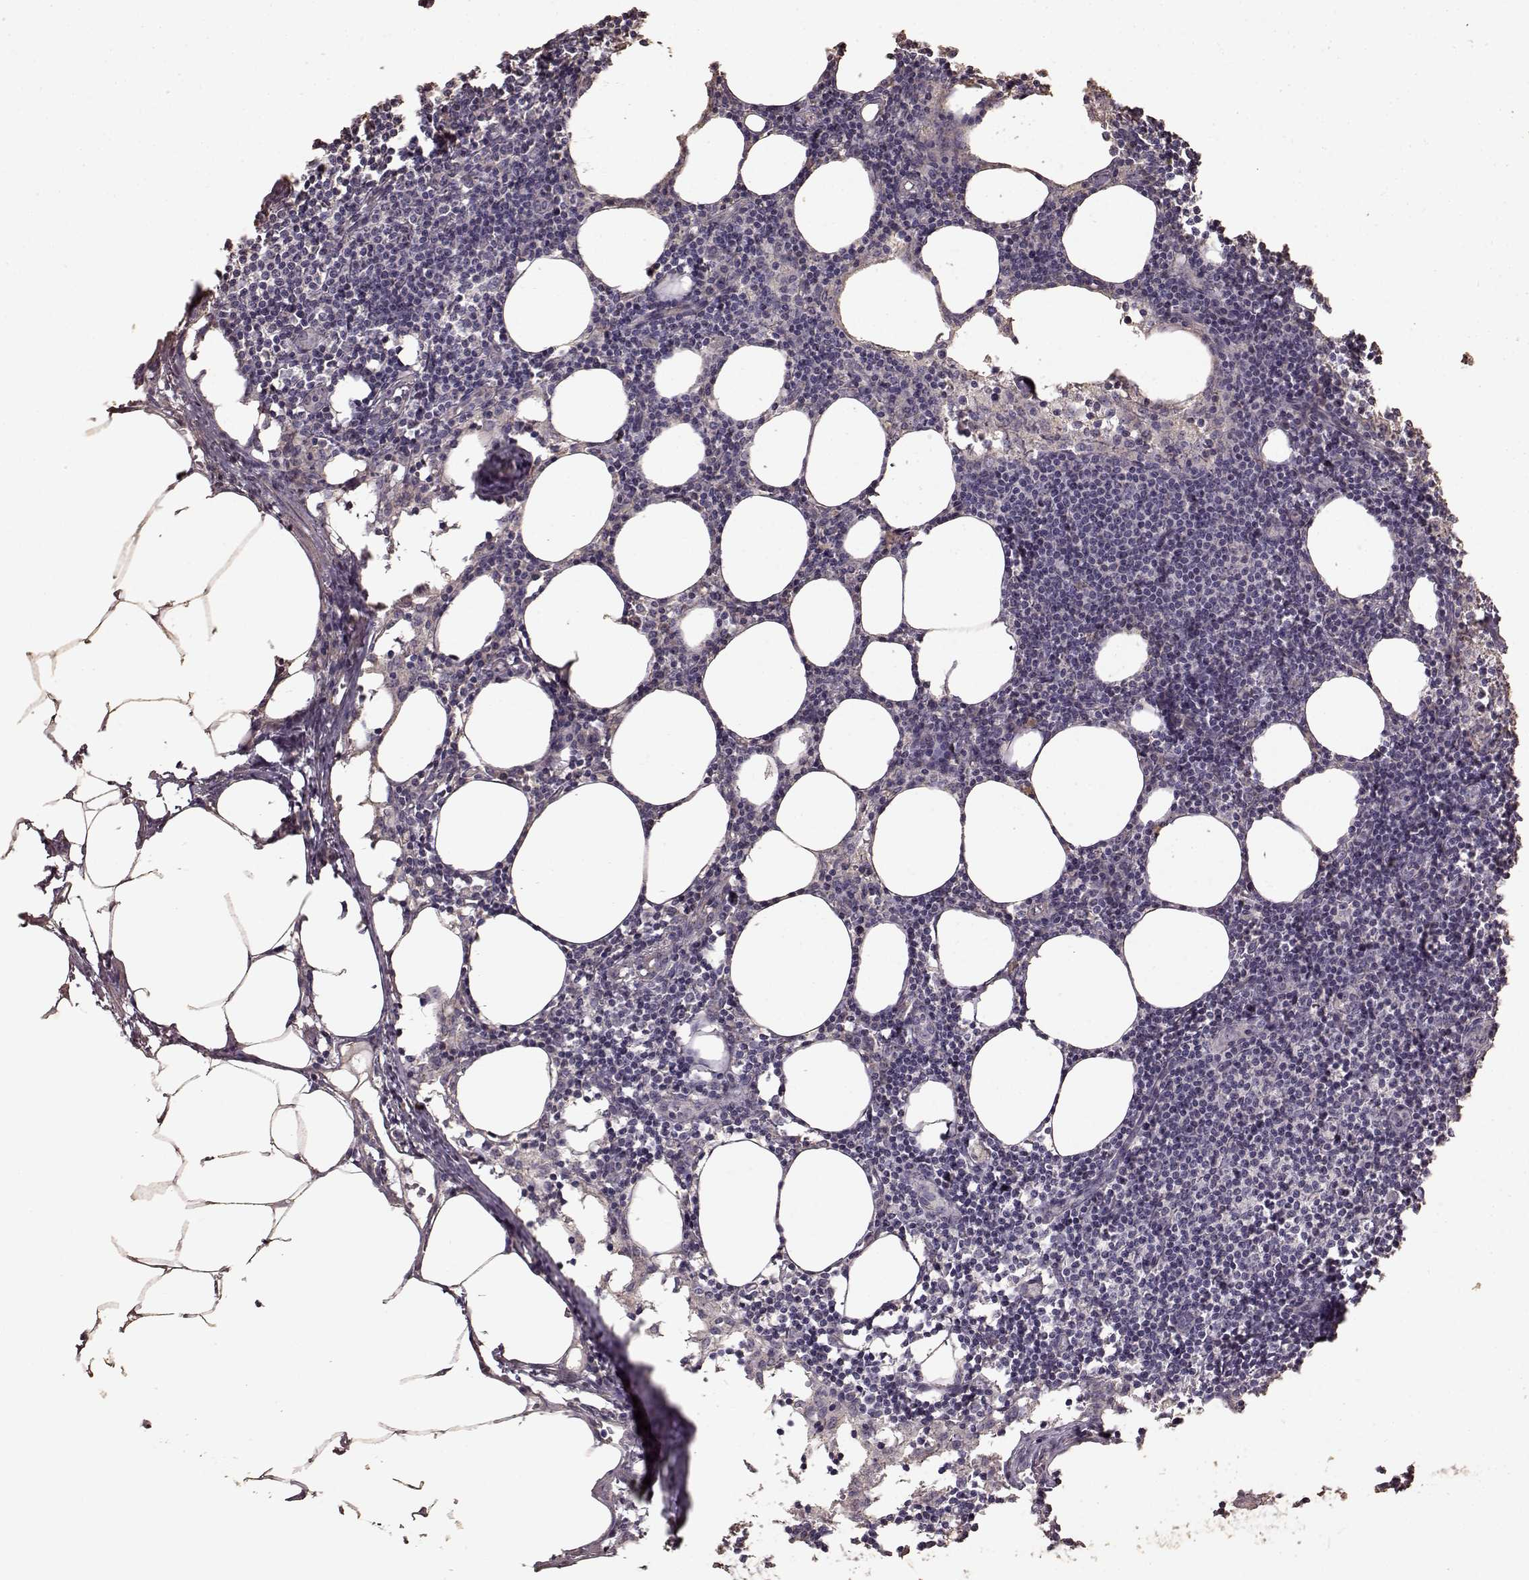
{"staining": {"intensity": "moderate", "quantity": "<25%", "location": "cytoplasmic/membranous"}, "tissue": "lymph node", "cell_type": "Germinal center cells", "image_type": "normal", "snomed": [{"axis": "morphology", "description": "Normal tissue, NOS"}, {"axis": "topography", "description": "Lymph node"}], "caption": "Immunohistochemistry (IHC) (DAB (3,3'-diaminobenzidine)) staining of normal human lymph node shows moderate cytoplasmic/membranous protein staining in about <25% of germinal center cells.", "gene": "ERBB3", "patient": {"sex": "female", "age": 52}}